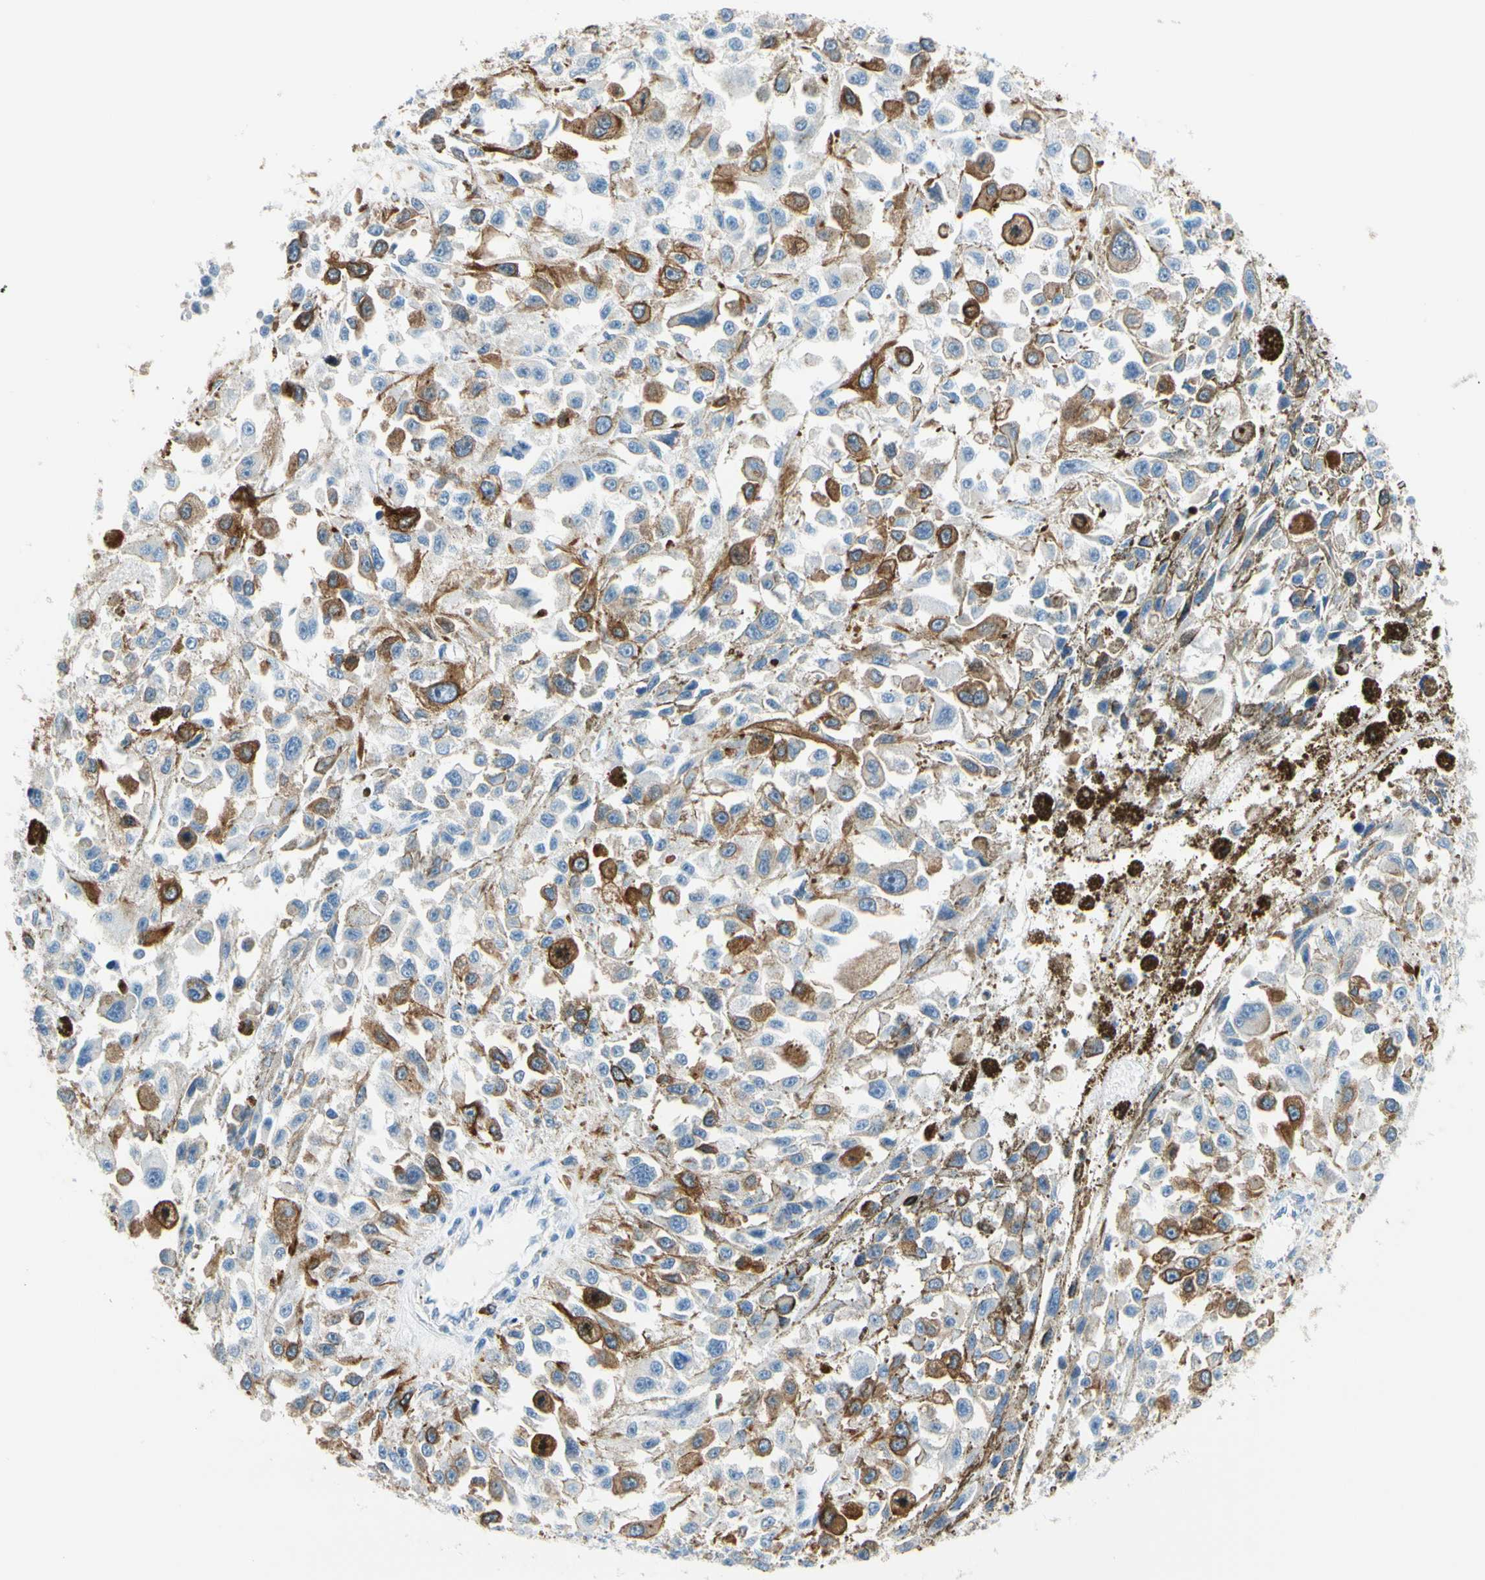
{"staining": {"intensity": "moderate", "quantity": "25%-75%", "location": "cytoplasmic/membranous"}, "tissue": "melanoma", "cell_type": "Tumor cells", "image_type": "cancer", "snomed": [{"axis": "morphology", "description": "Malignant melanoma, Metastatic site"}, {"axis": "topography", "description": "Lymph node"}], "caption": "IHC of malignant melanoma (metastatic site) shows medium levels of moderate cytoplasmic/membranous positivity in about 25%-75% of tumor cells.", "gene": "TACC3", "patient": {"sex": "male", "age": 59}}